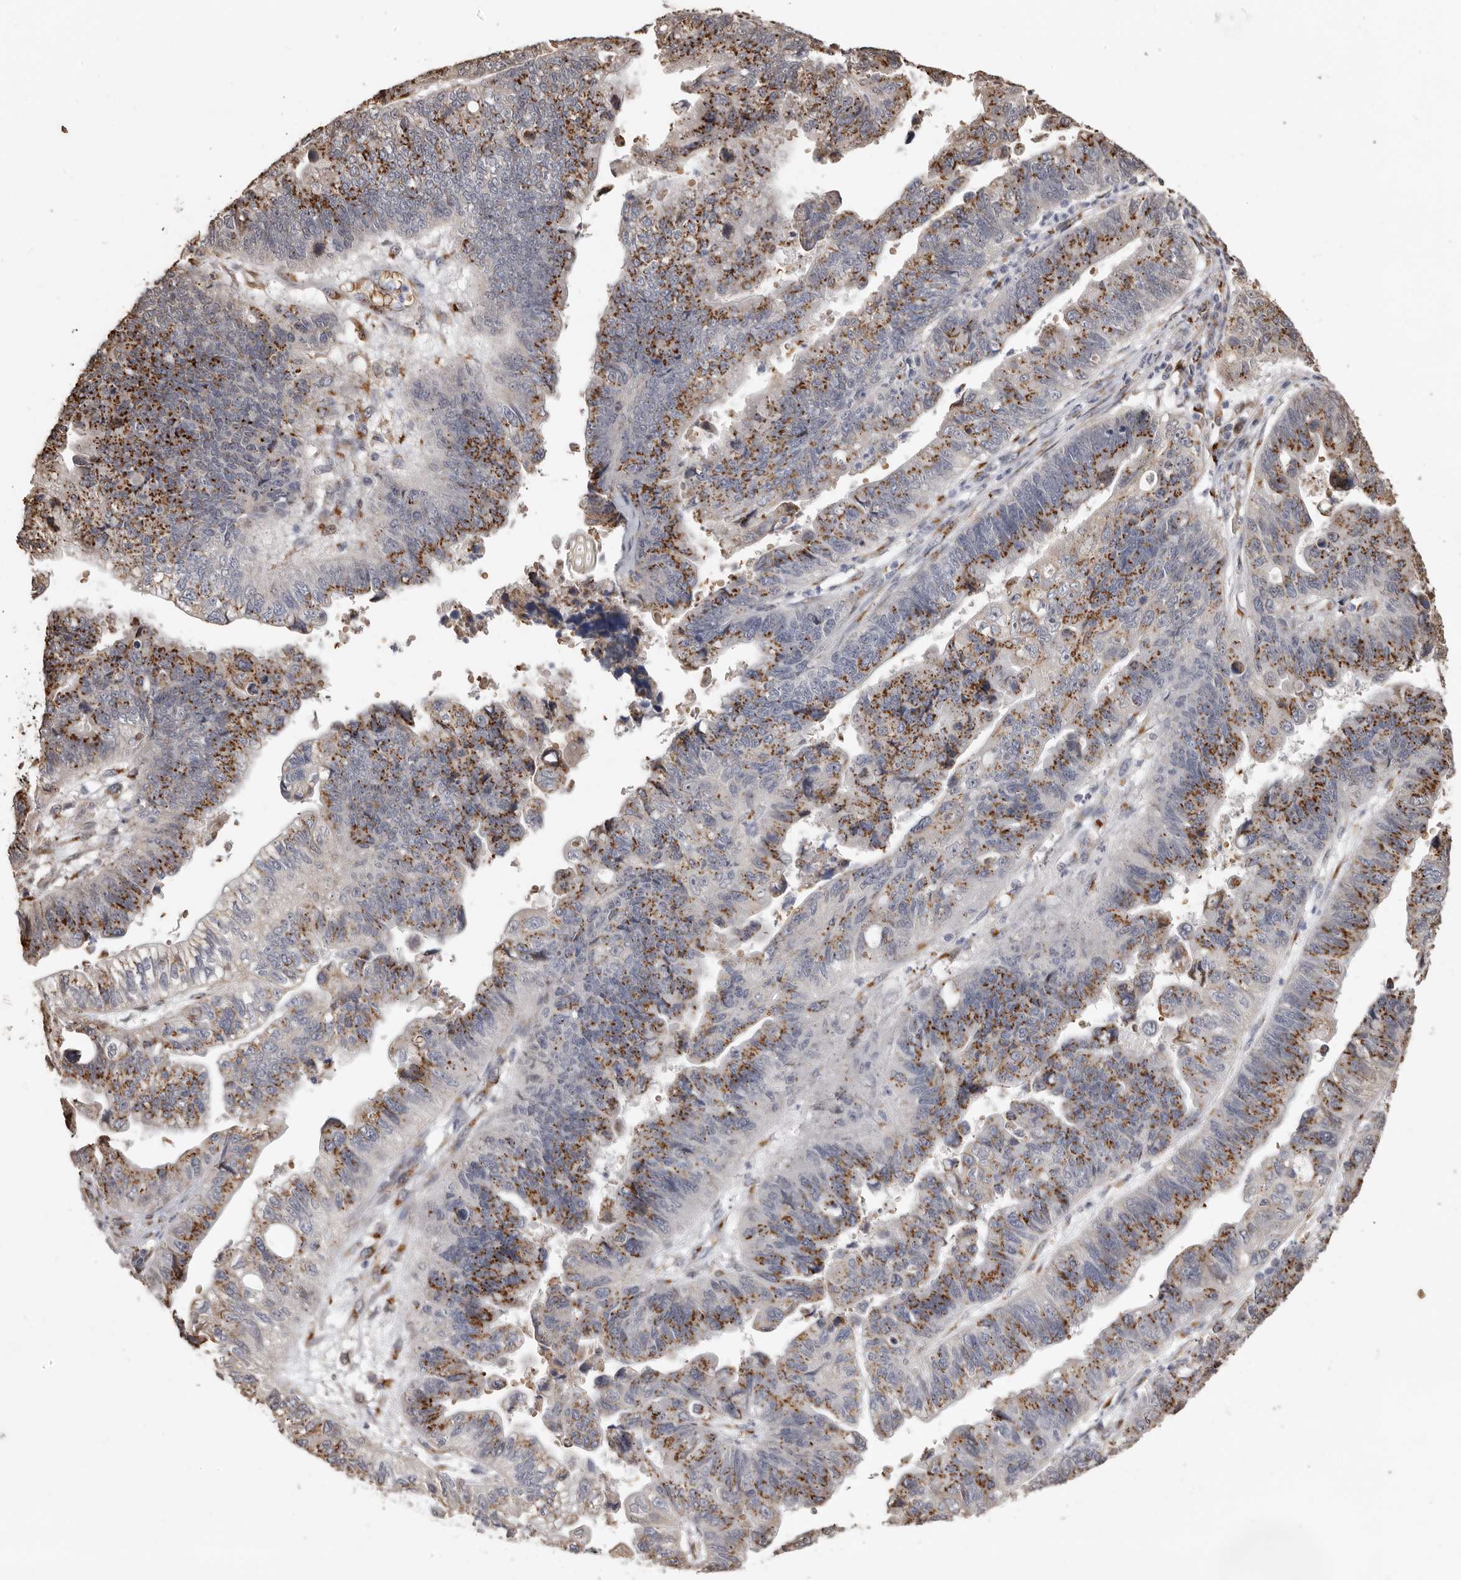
{"staining": {"intensity": "moderate", "quantity": ">75%", "location": "cytoplasmic/membranous"}, "tissue": "stomach cancer", "cell_type": "Tumor cells", "image_type": "cancer", "snomed": [{"axis": "morphology", "description": "Adenocarcinoma, NOS"}, {"axis": "topography", "description": "Stomach"}], "caption": "This is a photomicrograph of IHC staining of stomach cancer, which shows moderate positivity in the cytoplasmic/membranous of tumor cells.", "gene": "ENTREP1", "patient": {"sex": "male", "age": 59}}